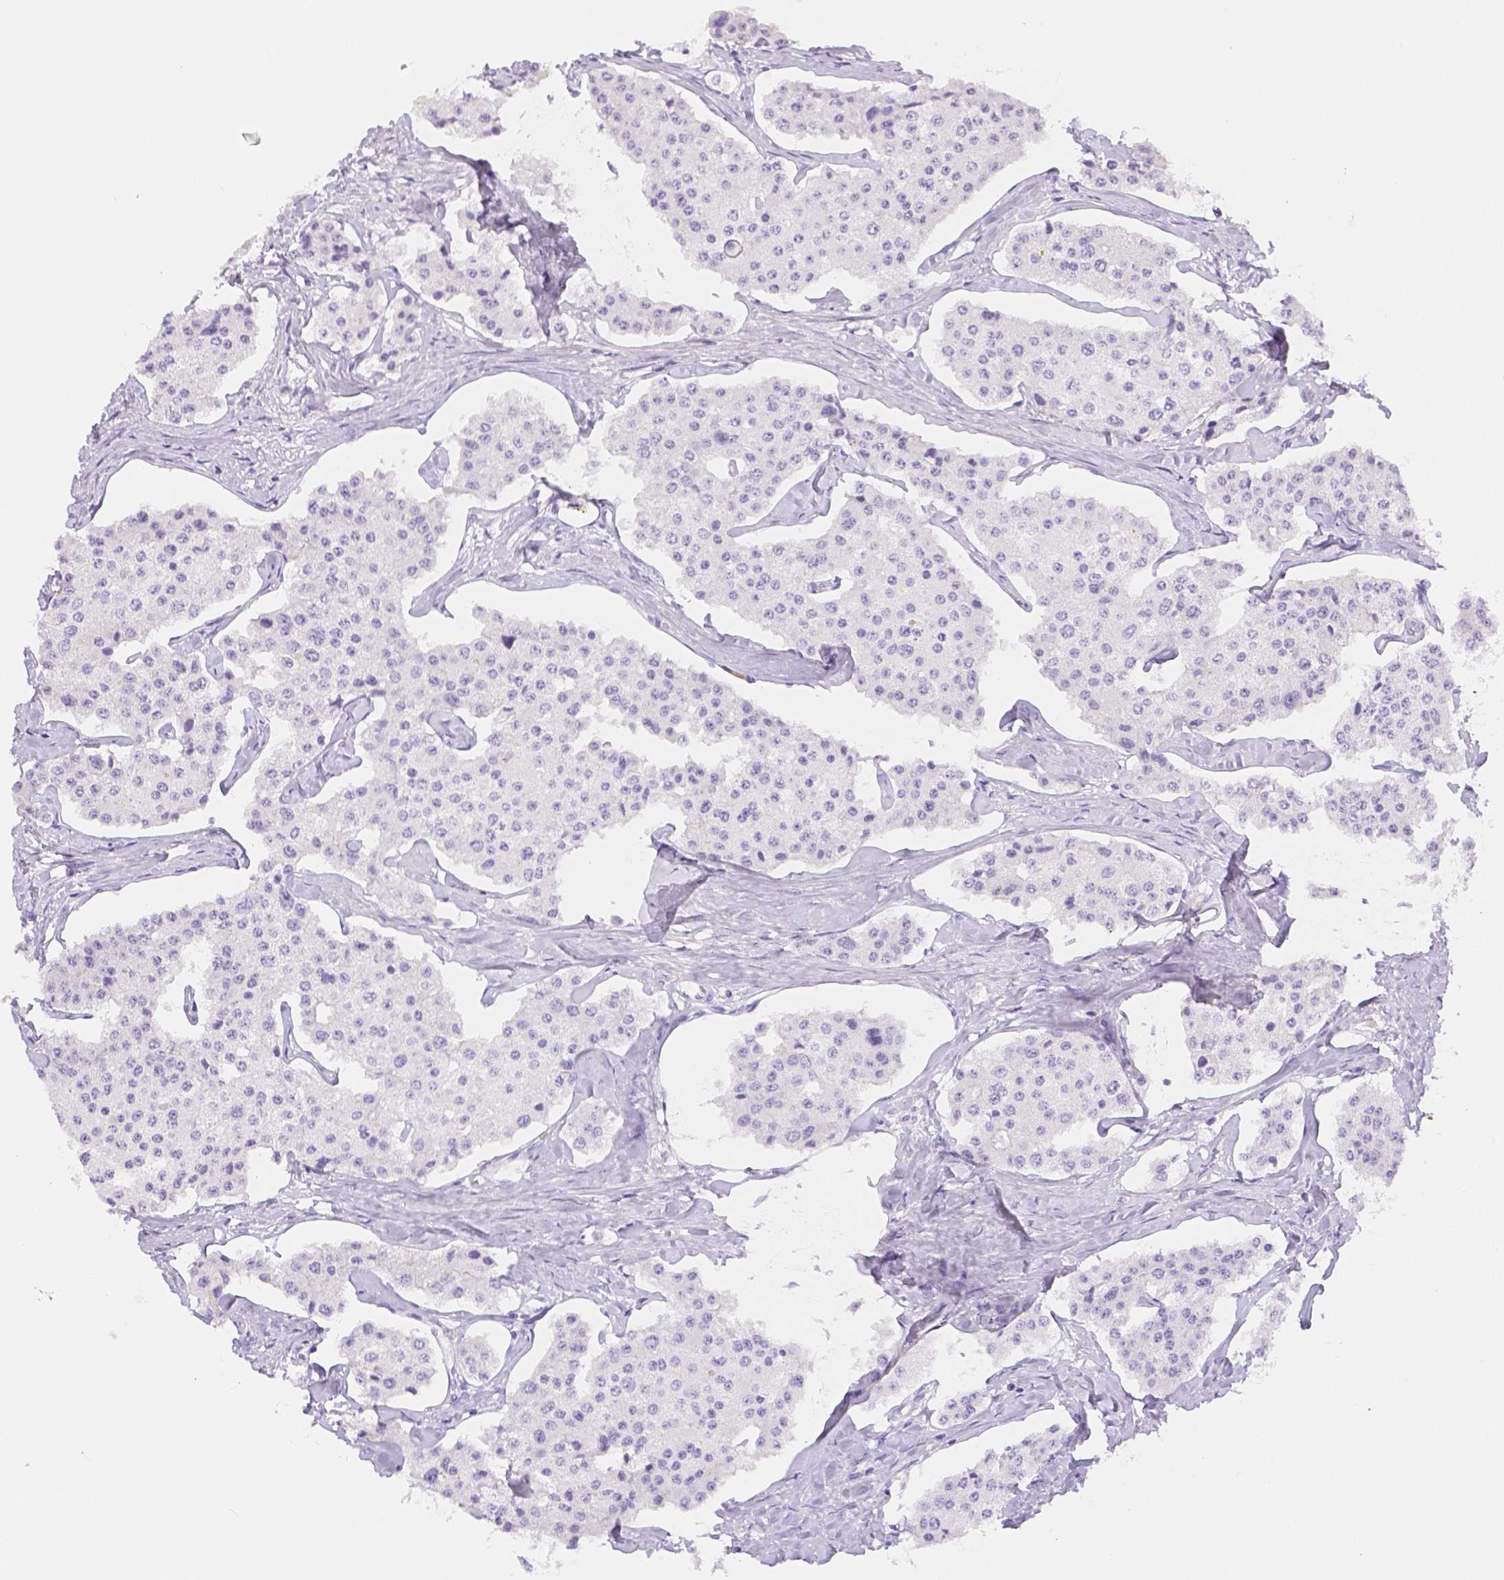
{"staining": {"intensity": "negative", "quantity": "none", "location": "none"}, "tissue": "carcinoid", "cell_type": "Tumor cells", "image_type": "cancer", "snomed": [{"axis": "morphology", "description": "Carcinoid, malignant, NOS"}, {"axis": "topography", "description": "Small intestine"}], "caption": "Image shows no protein positivity in tumor cells of carcinoid tissue. (IHC, brightfield microscopy, high magnification).", "gene": "SLC27A5", "patient": {"sex": "female", "age": 65}}